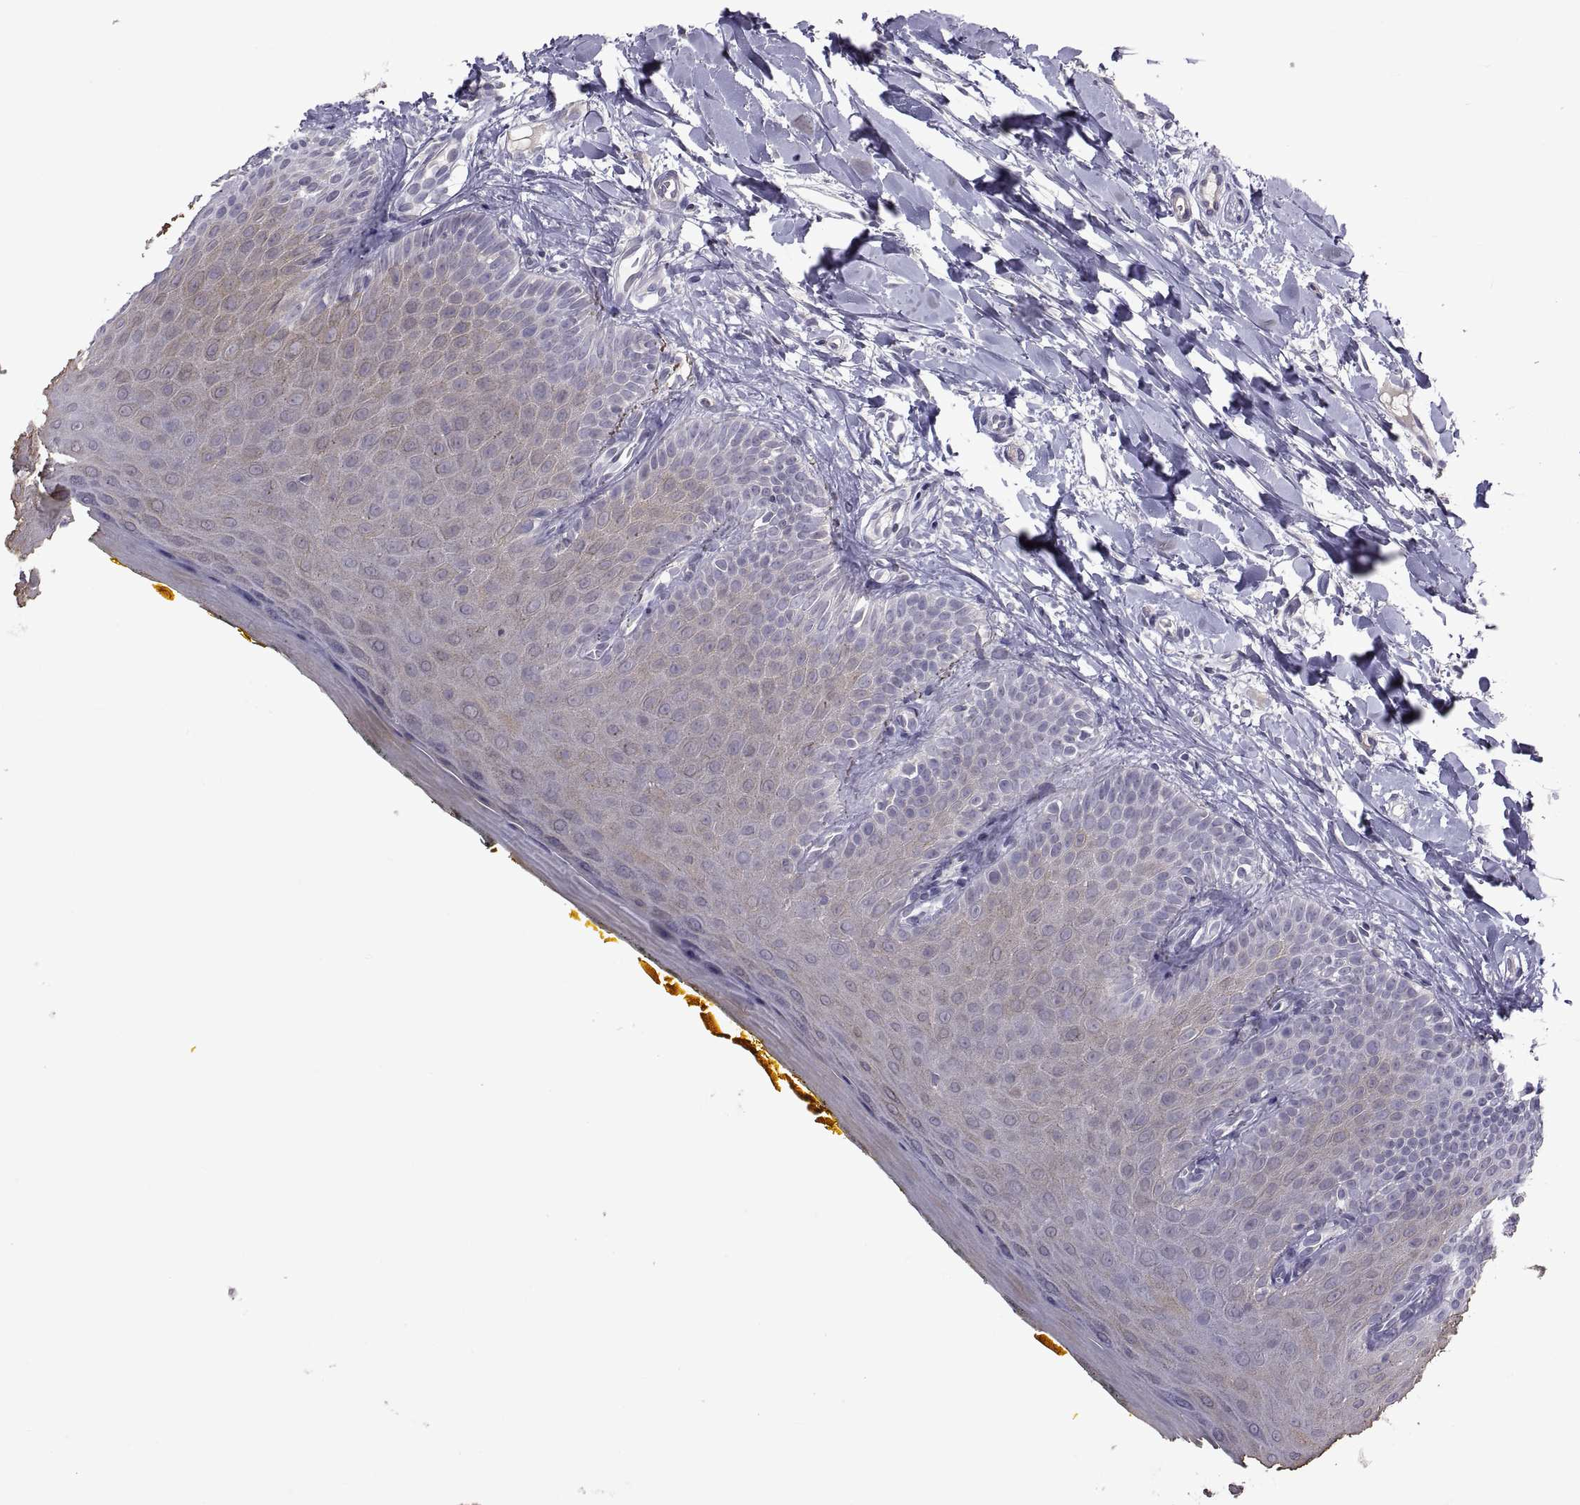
{"staining": {"intensity": "negative", "quantity": "none", "location": "none"}, "tissue": "oral mucosa", "cell_type": "Squamous epithelial cells", "image_type": "normal", "snomed": [{"axis": "morphology", "description": "Normal tissue, NOS"}, {"axis": "topography", "description": "Oral tissue"}], "caption": "High magnification brightfield microscopy of benign oral mucosa stained with DAB (3,3'-diaminobenzidine) (brown) and counterstained with hematoxylin (blue): squamous epithelial cells show no significant expression. (DAB (3,3'-diaminobenzidine) immunohistochemistry (IHC) visualized using brightfield microscopy, high magnification).", "gene": "NPTX2", "patient": {"sex": "female", "age": 43}}